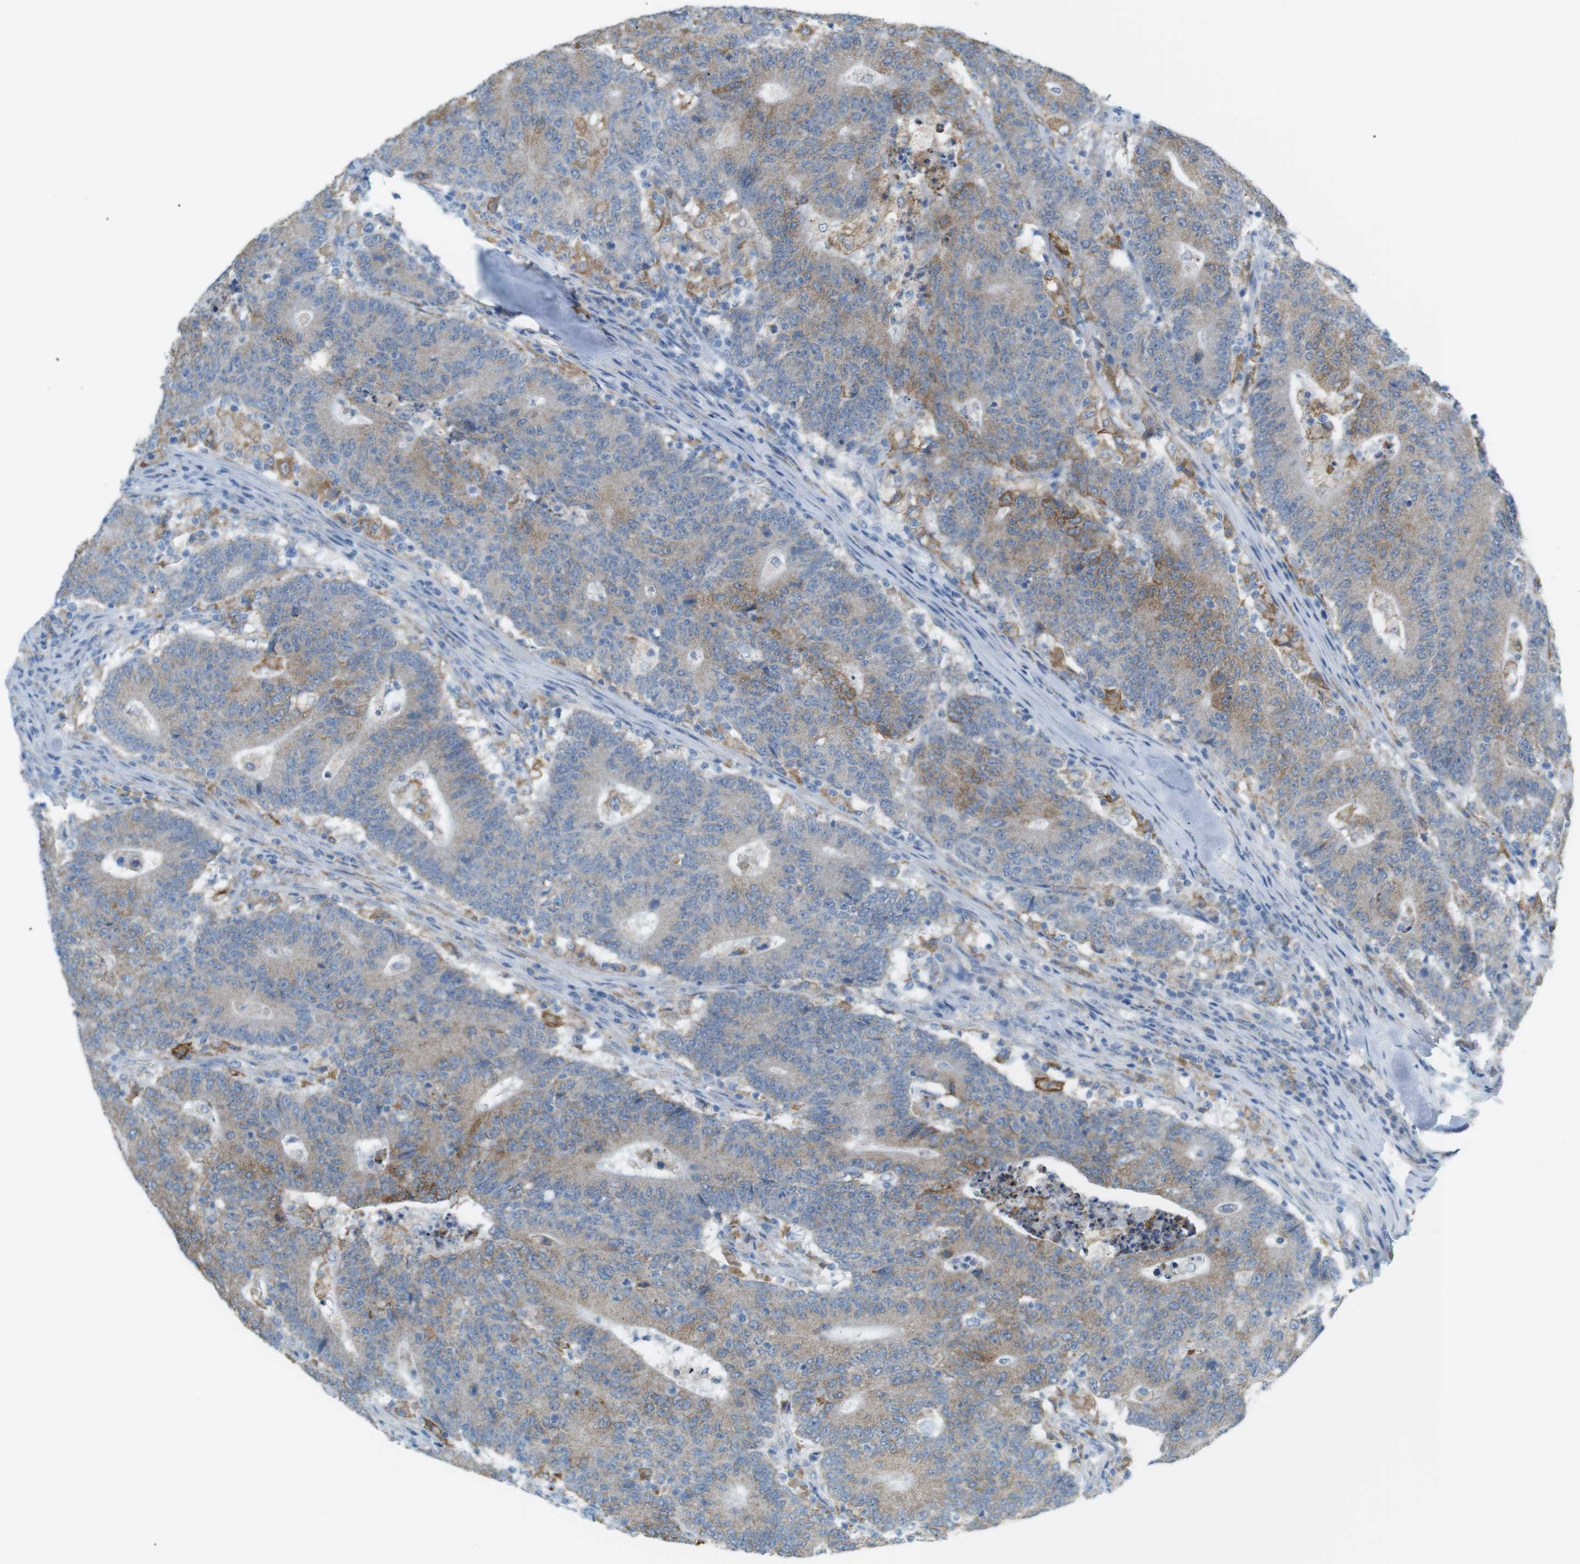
{"staining": {"intensity": "moderate", "quantity": "25%-75%", "location": "cytoplasmic/membranous"}, "tissue": "colorectal cancer", "cell_type": "Tumor cells", "image_type": "cancer", "snomed": [{"axis": "morphology", "description": "Normal tissue, NOS"}, {"axis": "morphology", "description": "Adenocarcinoma, NOS"}, {"axis": "topography", "description": "Colon"}], "caption": "Colorectal adenocarcinoma tissue shows moderate cytoplasmic/membranous expression in approximately 25%-75% of tumor cells, visualized by immunohistochemistry.", "gene": "VAMP1", "patient": {"sex": "female", "age": 75}}